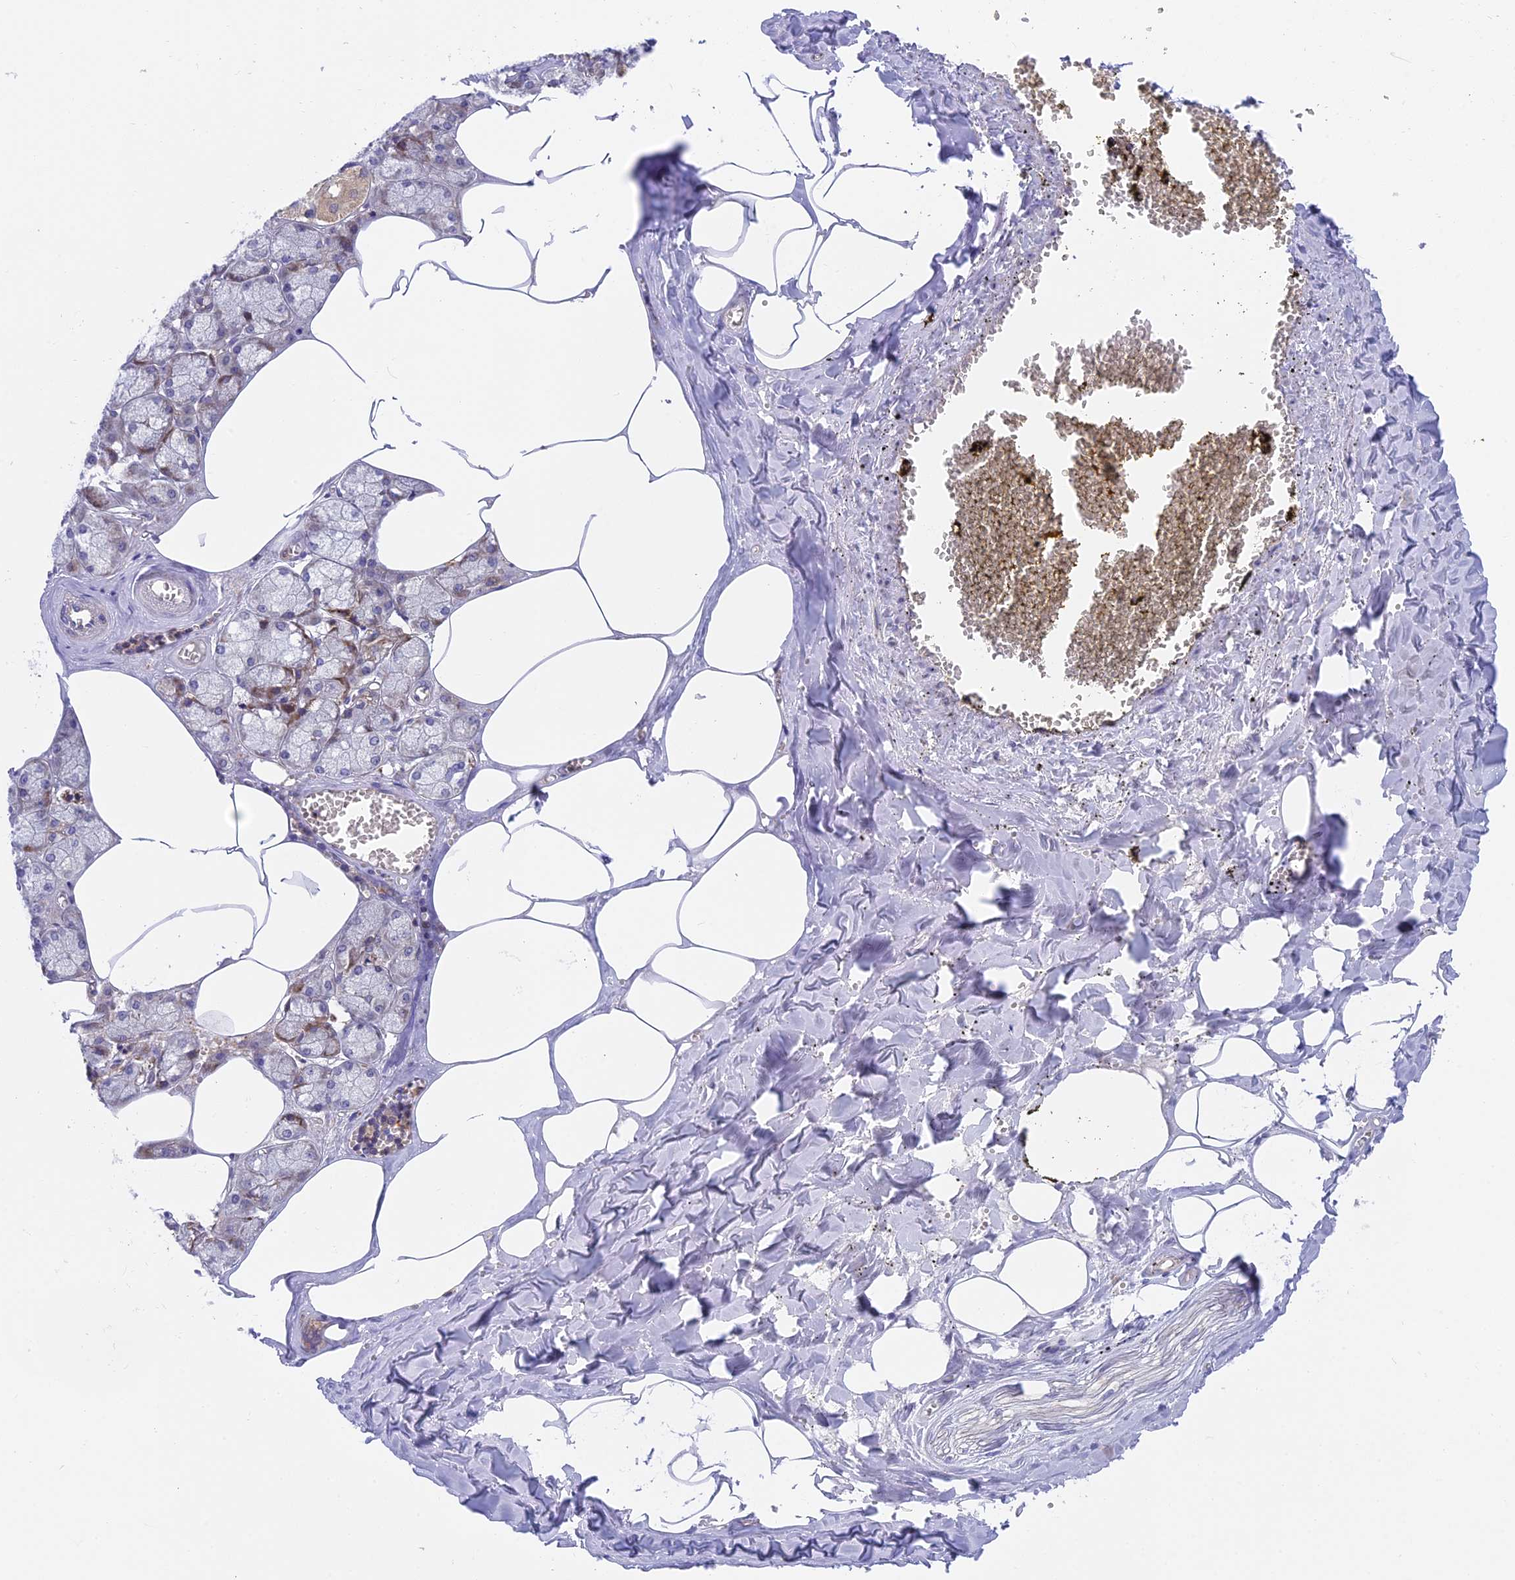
{"staining": {"intensity": "moderate", "quantity": "<25%", "location": "cytoplasmic/membranous"}, "tissue": "salivary gland", "cell_type": "Glandular cells", "image_type": "normal", "snomed": [{"axis": "morphology", "description": "Normal tissue, NOS"}, {"axis": "topography", "description": "Salivary gland"}], "caption": "Immunohistochemistry (DAB) staining of benign human salivary gland reveals moderate cytoplasmic/membranous protein positivity in about <25% of glandular cells.", "gene": "IPO5", "patient": {"sex": "male", "age": 62}}